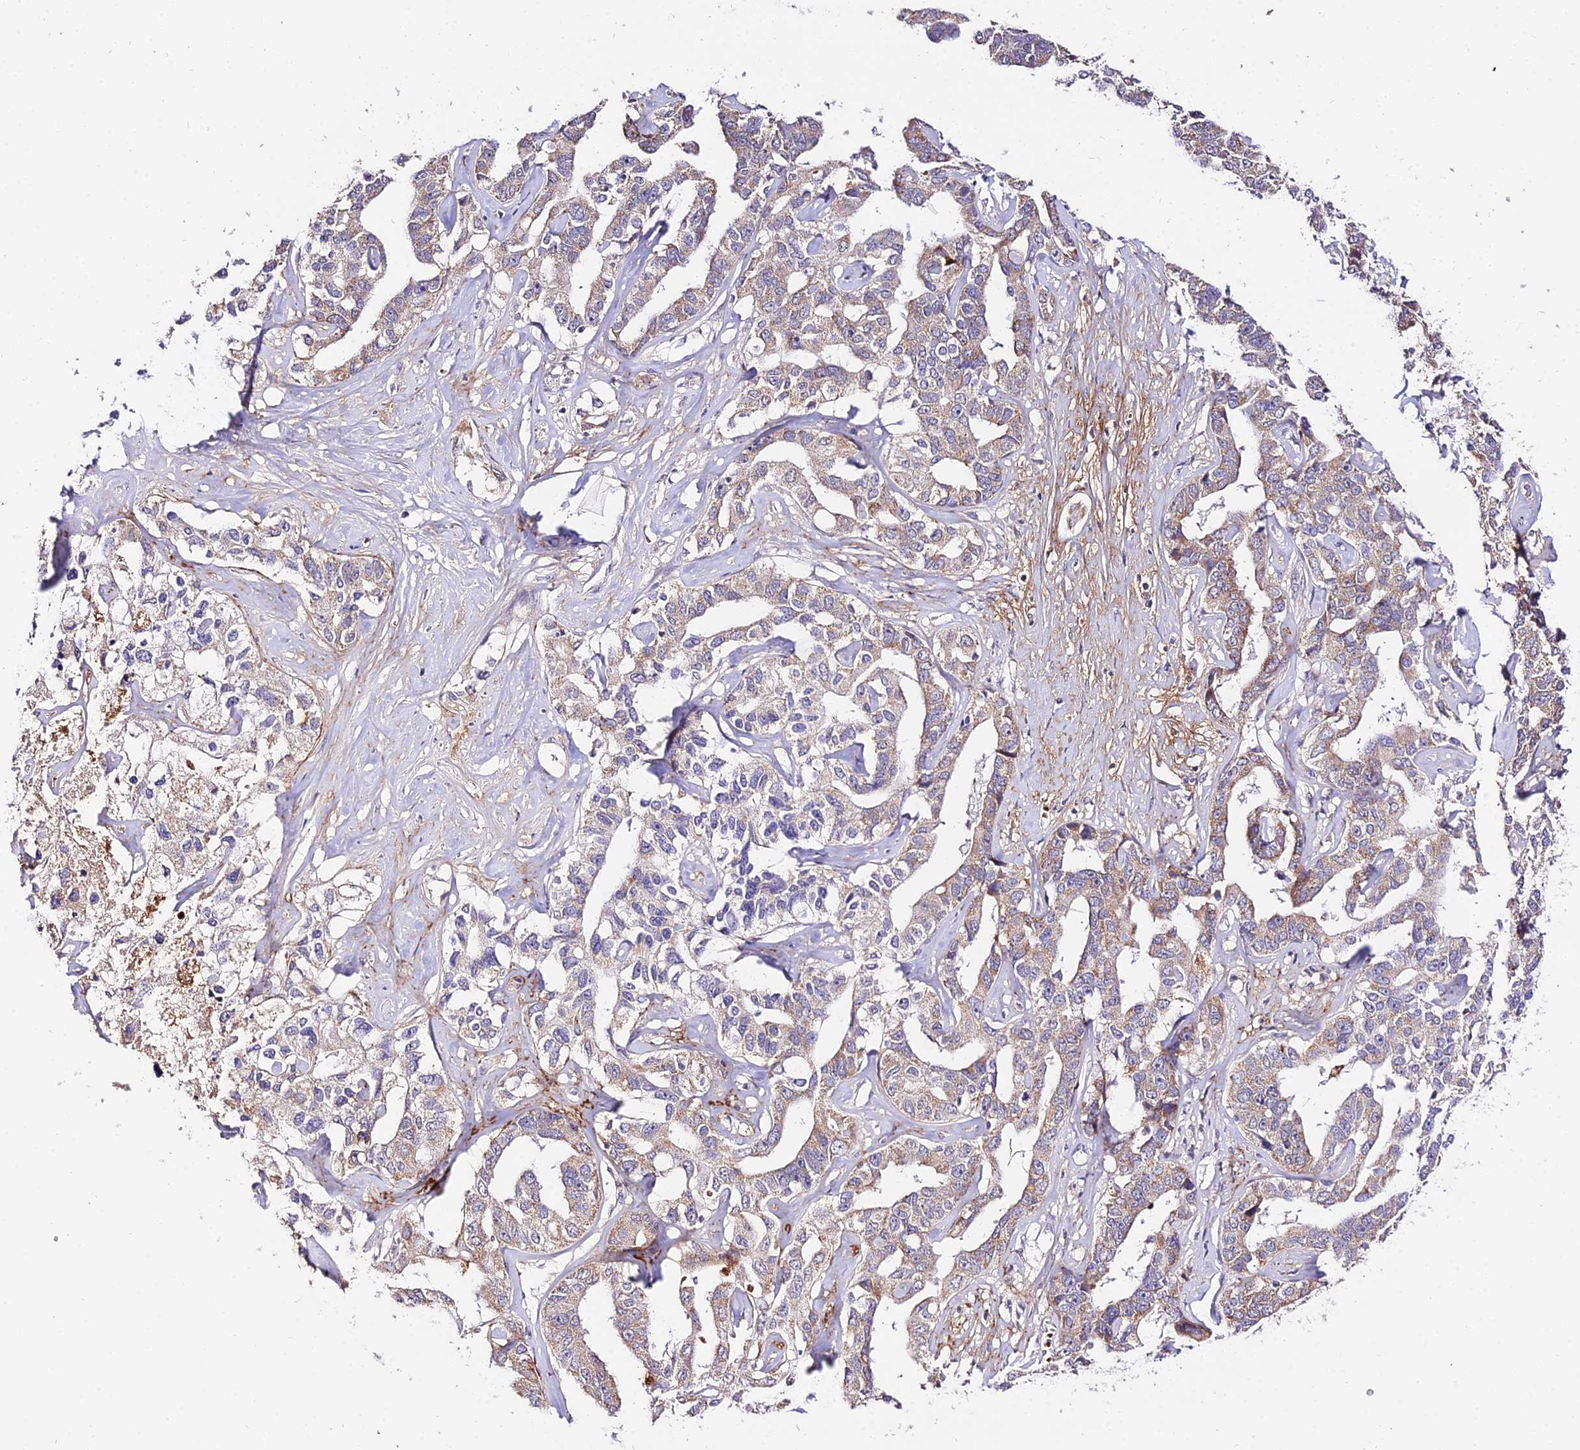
{"staining": {"intensity": "weak", "quantity": "<25%", "location": "cytoplasmic/membranous"}, "tissue": "liver cancer", "cell_type": "Tumor cells", "image_type": "cancer", "snomed": [{"axis": "morphology", "description": "Cholangiocarcinoma"}, {"axis": "topography", "description": "Liver"}], "caption": "An immunohistochemistry micrograph of liver cancer is shown. There is no staining in tumor cells of liver cancer. (DAB (3,3'-diaminobenzidine) immunohistochemistry (IHC) visualized using brightfield microscopy, high magnification).", "gene": "WDR5B", "patient": {"sex": "male", "age": 59}}